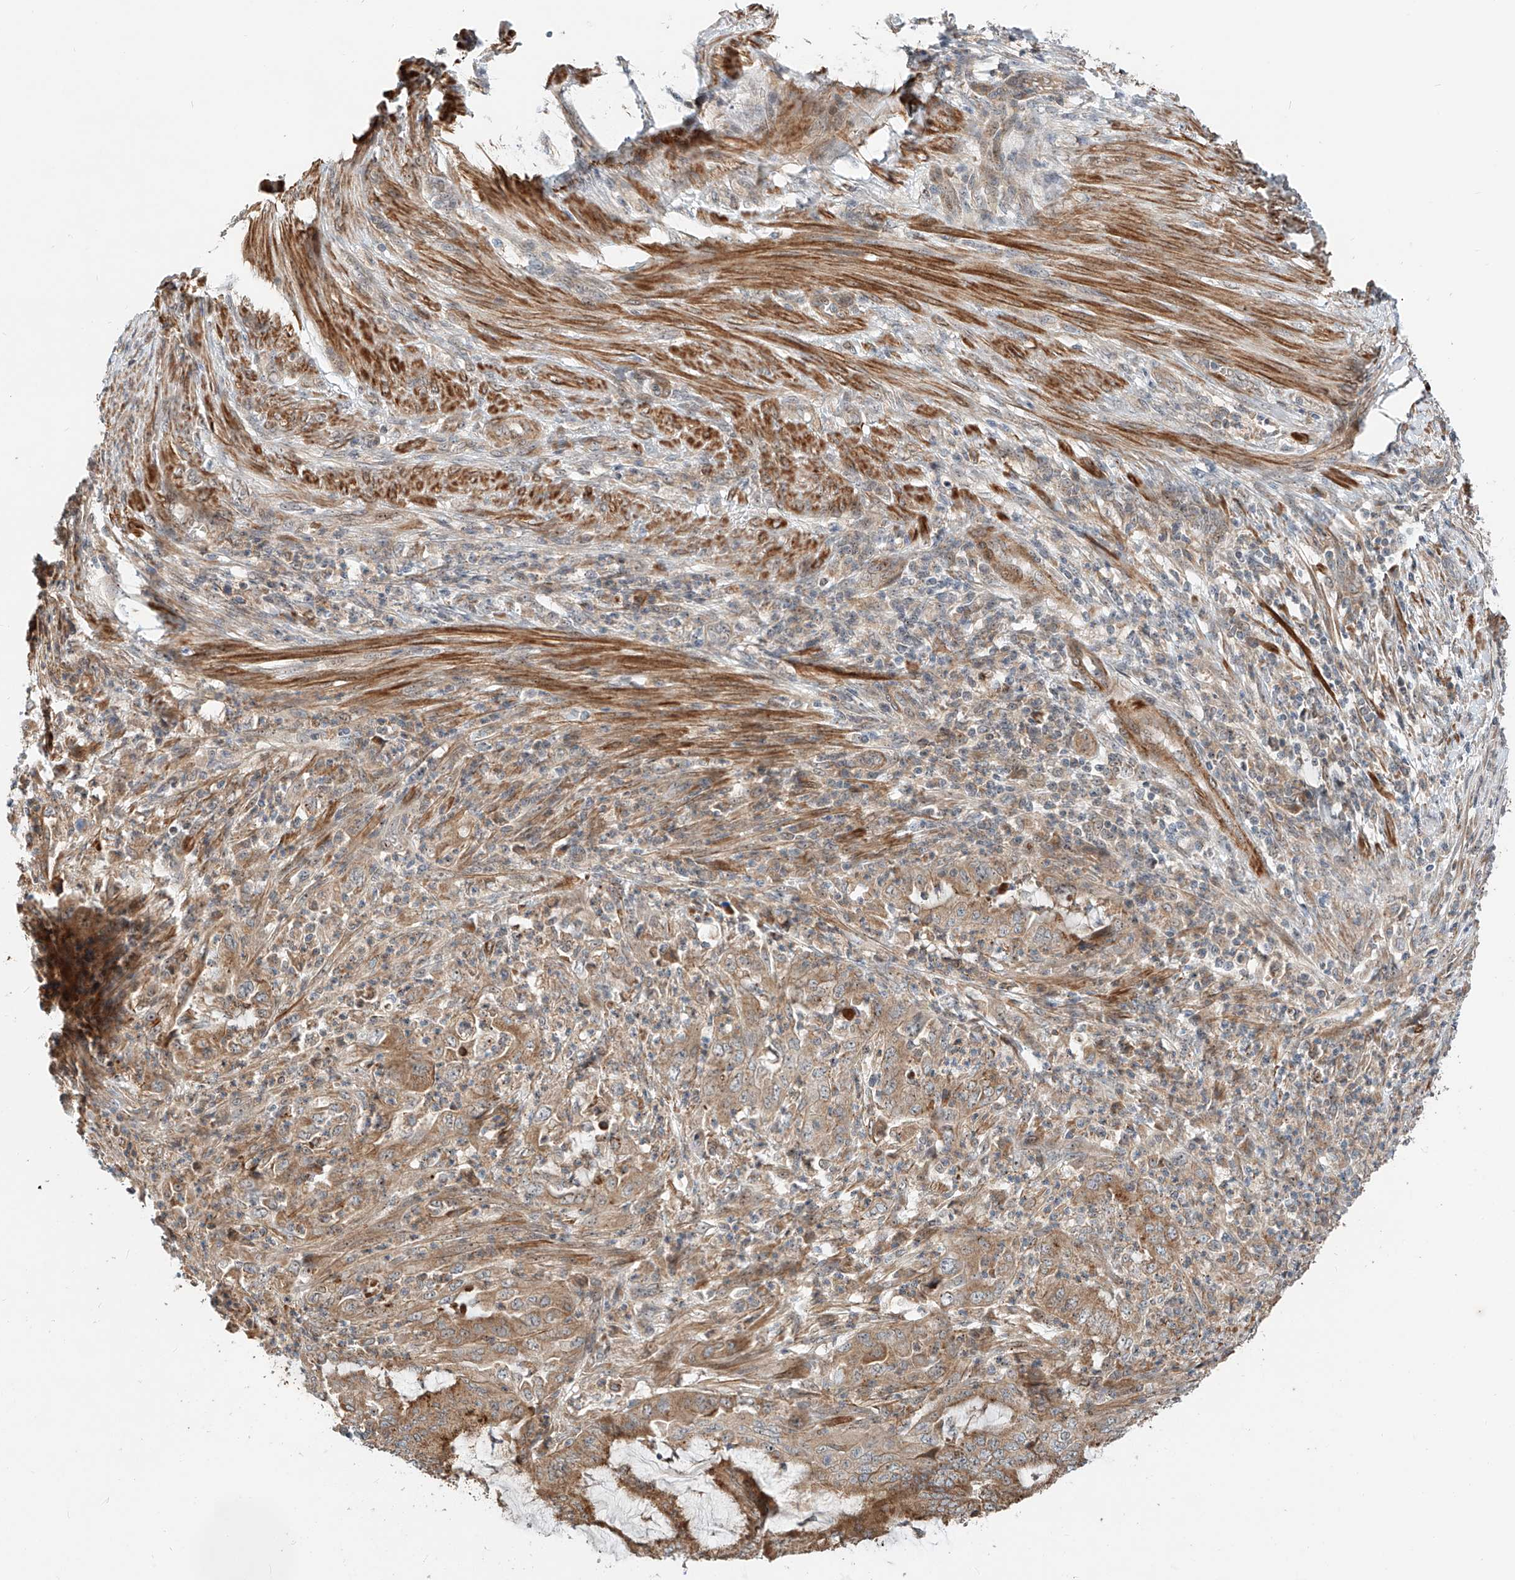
{"staining": {"intensity": "moderate", "quantity": ">75%", "location": "cytoplasmic/membranous"}, "tissue": "endometrial cancer", "cell_type": "Tumor cells", "image_type": "cancer", "snomed": [{"axis": "morphology", "description": "Adenocarcinoma, NOS"}, {"axis": "topography", "description": "Endometrium"}], "caption": "Protein positivity by immunohistochemistry (IHC) shows moderate cytoplasmic/membranous positivity in about >75% of tumor cells in endometrial adenocarcinoma.", "gene": "CPAMD8", "patient": {"sex": "female", "age": 51}}